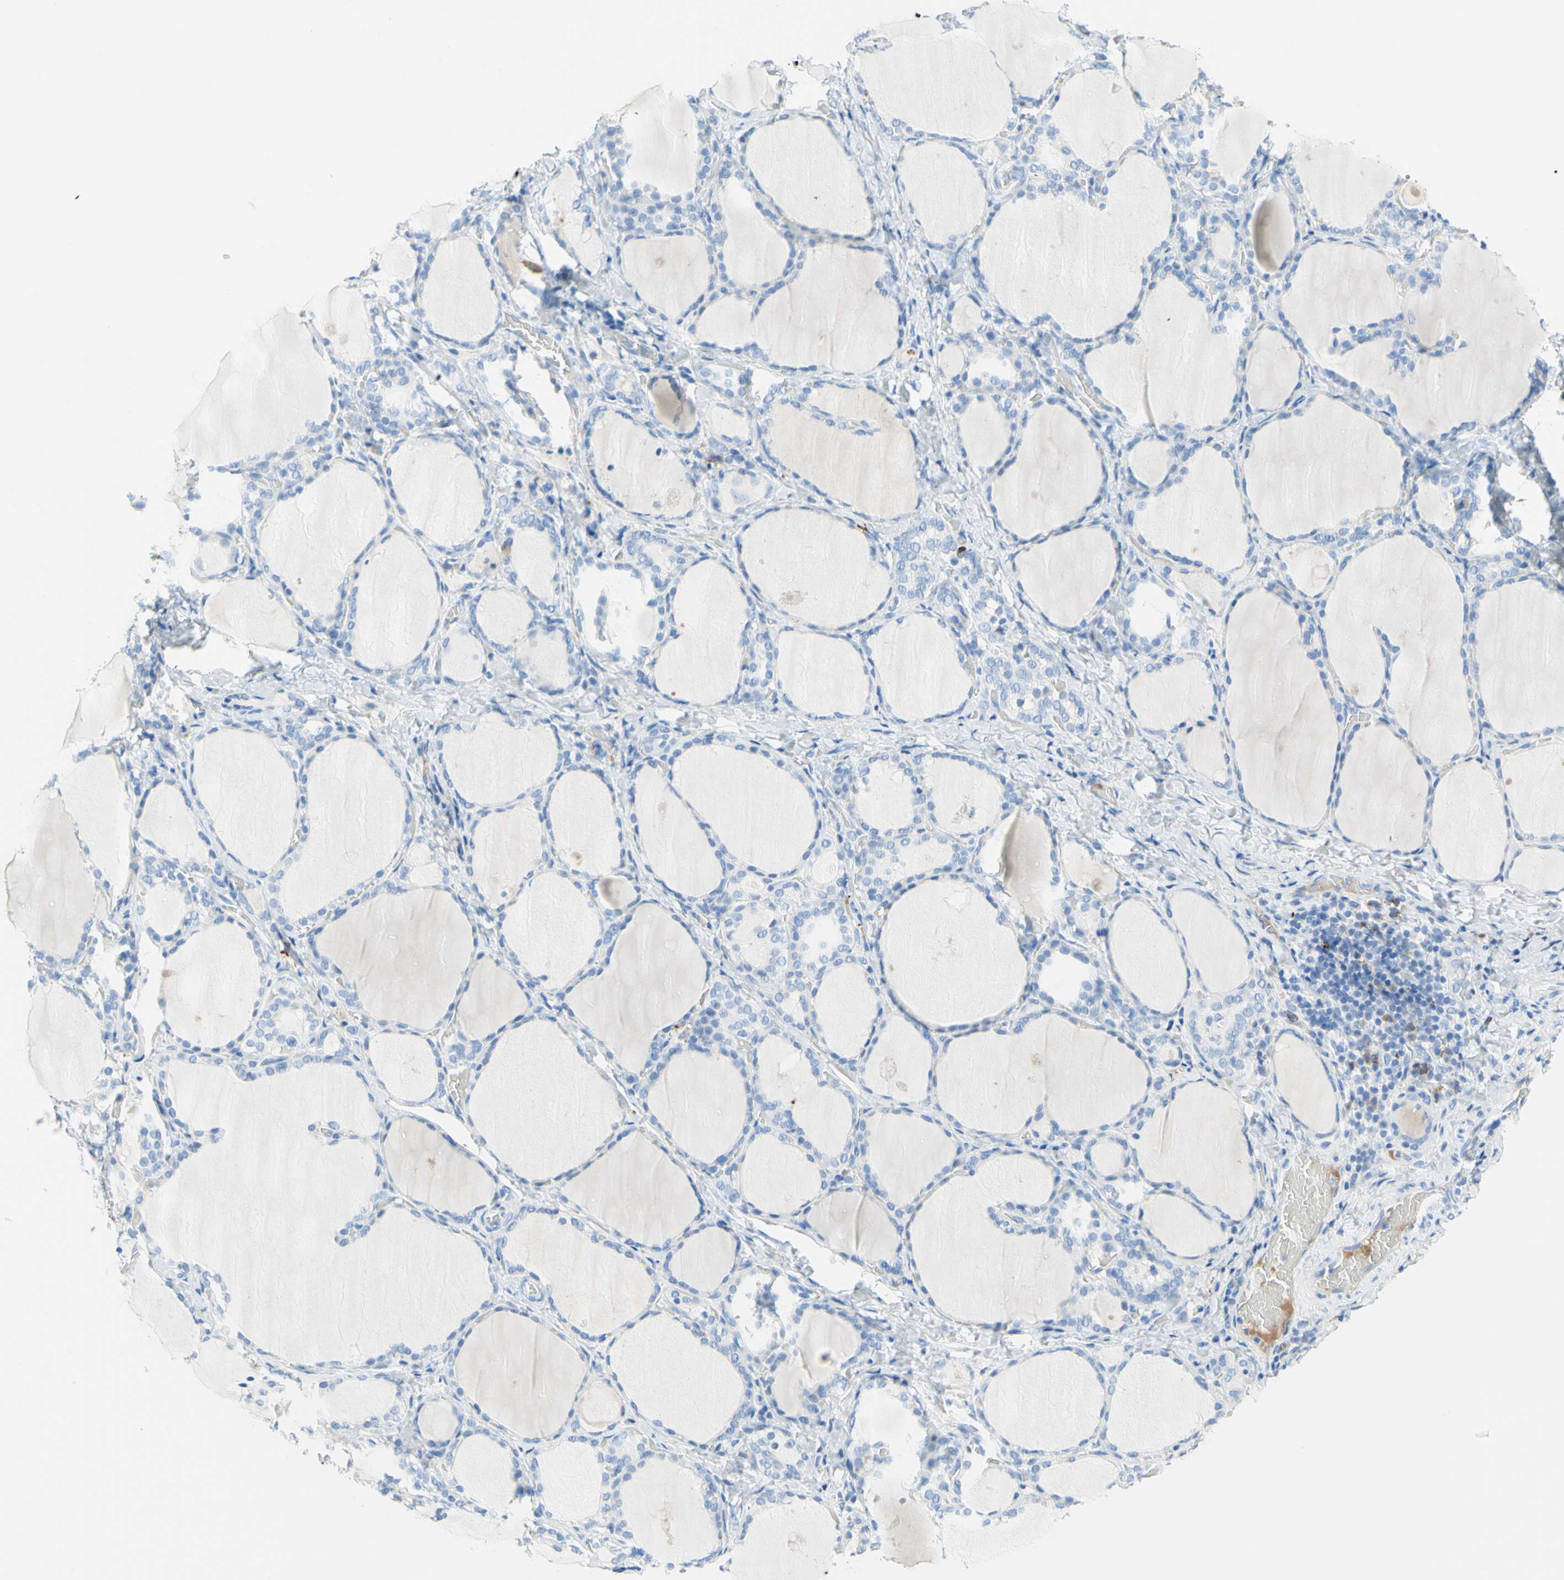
{"staining": {"intensity": "negative", "quantity": "none", "location": "none"}, "tissue": "thyroid gland", "cell_type": "Glandular cells", "image_type": "normal", "snomed": [{"axis": "morphology", "description": "Normal tissue, NOS"}, {"axis": "morphology", "description": "Papillary adenocarcinoma, NOS"}, {"axis": "topography", "description": "Thyroid gland"}], "caption": "This is a photomicrograph of immunohistochemistry (IHC) staining of unremarkable thyroid gland, which shows no expression in glandular cells.", "gene": "IL6ST", "patient": {"sex": "female", "age": 30}}